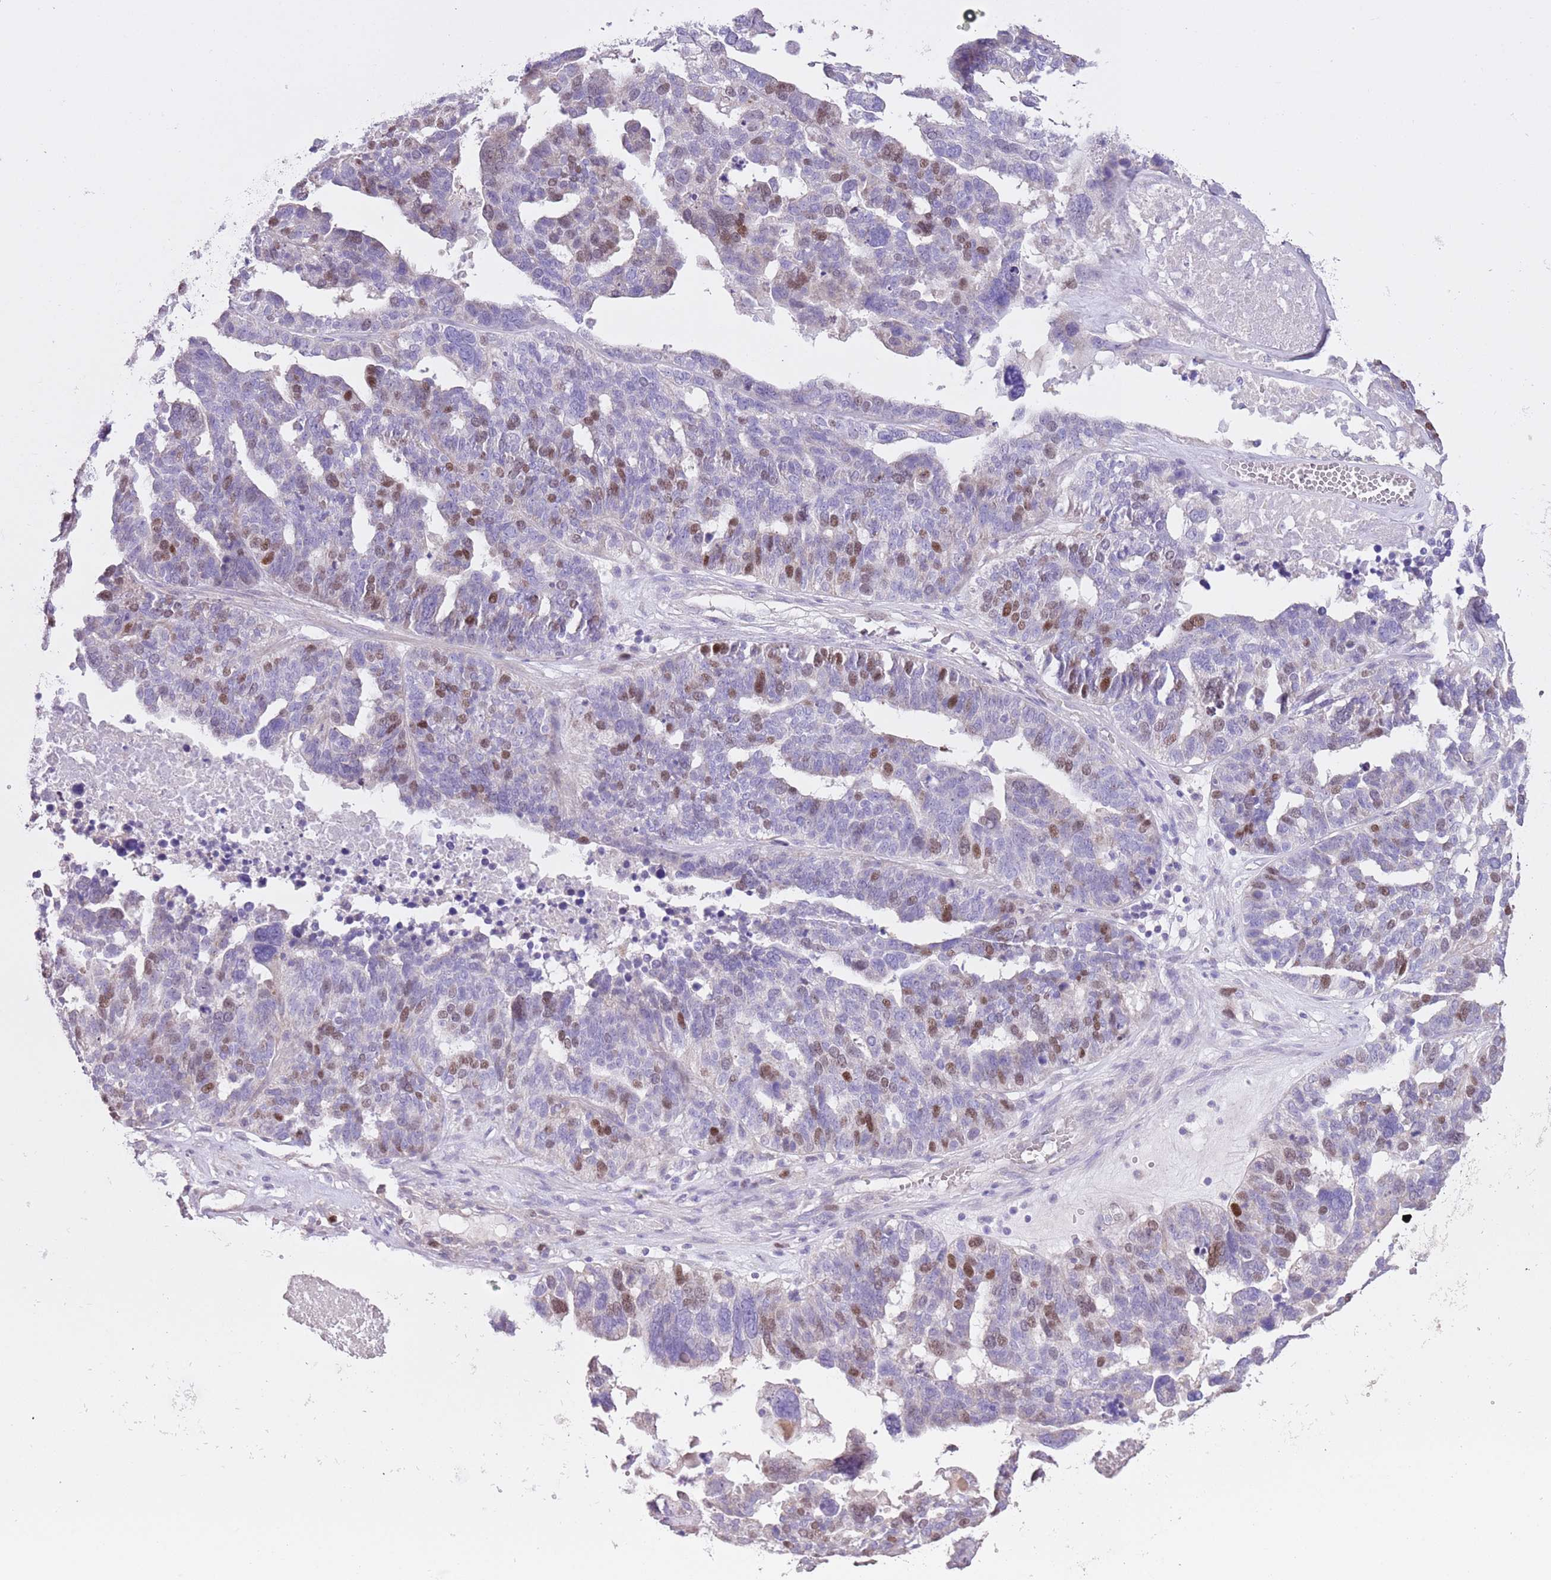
{"staining": {"intensity": "moderate", "quantity": "25%-75%", "location": "nuclear"}, "tissue": "ovarian cancer", "cell_type": "Tumor cells", "image_type": "cancer", "snomed": [{"axis": "morphology", "description": "Cystadenocarcinoma, serous, NOS"}, {"axis": "topography", "description": "Ovary"}], "caption": "Ovarian cancer stained with a brown dye displays moderate nuclear positive positivity in about 25%-75% of tumor cells.", "gene": "GMNN", "patient": {"sex": "female", "age": 59}}